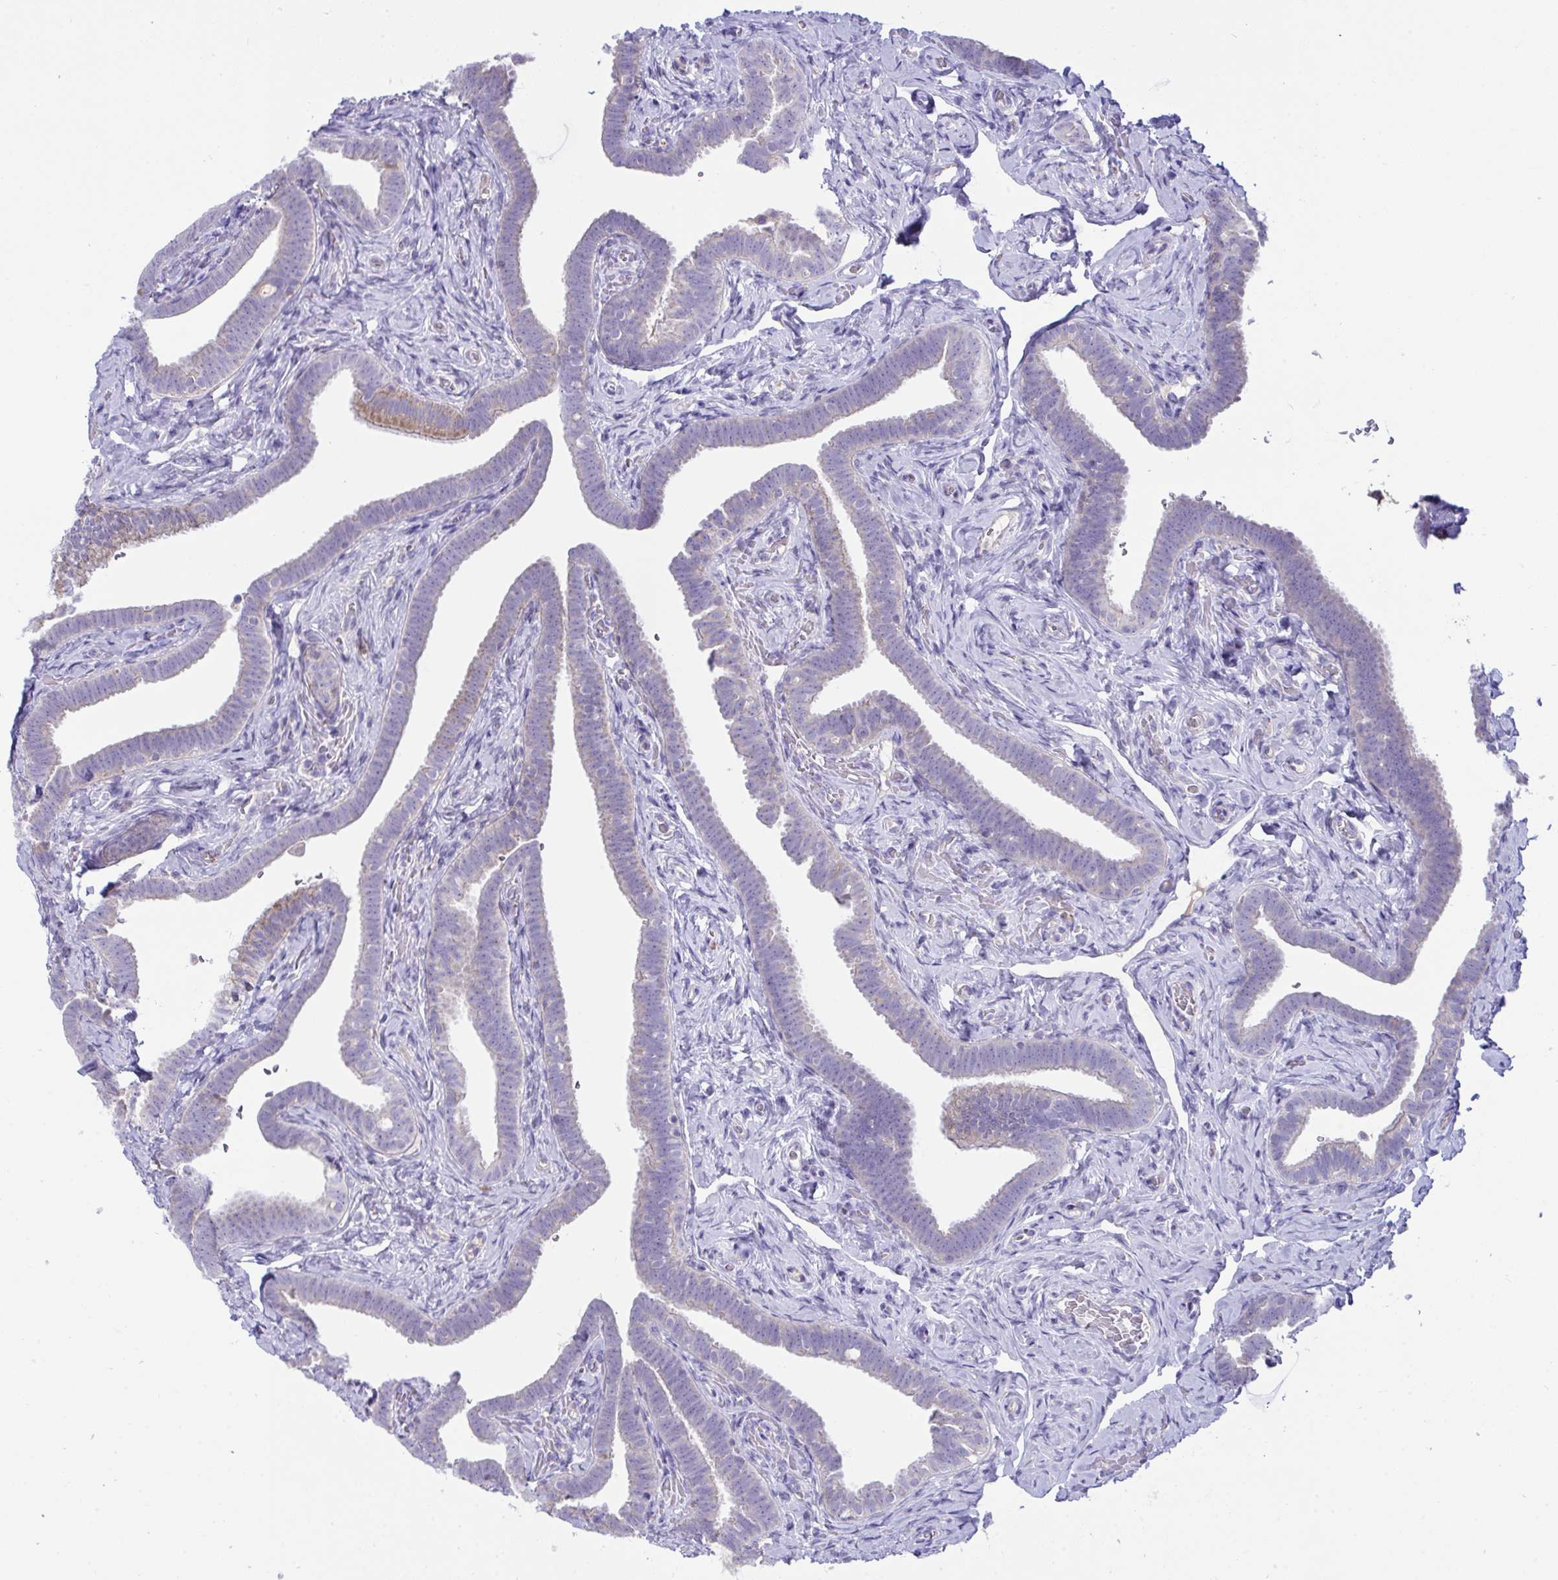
{"staining": {"intensity": "moderate", "quantity": "<25%", "location": "cytoplasmic/membranous"}, "tissue": "fallopian tube", "cell_type": "Glandular cells", "image_type": "normal", "snomed": [{"axis": "morphology", "description": "Normal tissue, NOS"}, {"axis": "topography", "description": "Fallopian tube"}], "caption": "Glandular cells exhibit low levels of moderate cytoplasmic/membranous staining in approximately <25% of cells in benign human fallopian tube.", "gene": "PLA2G12B", "patient": {"sex": "female", "age": 69}}